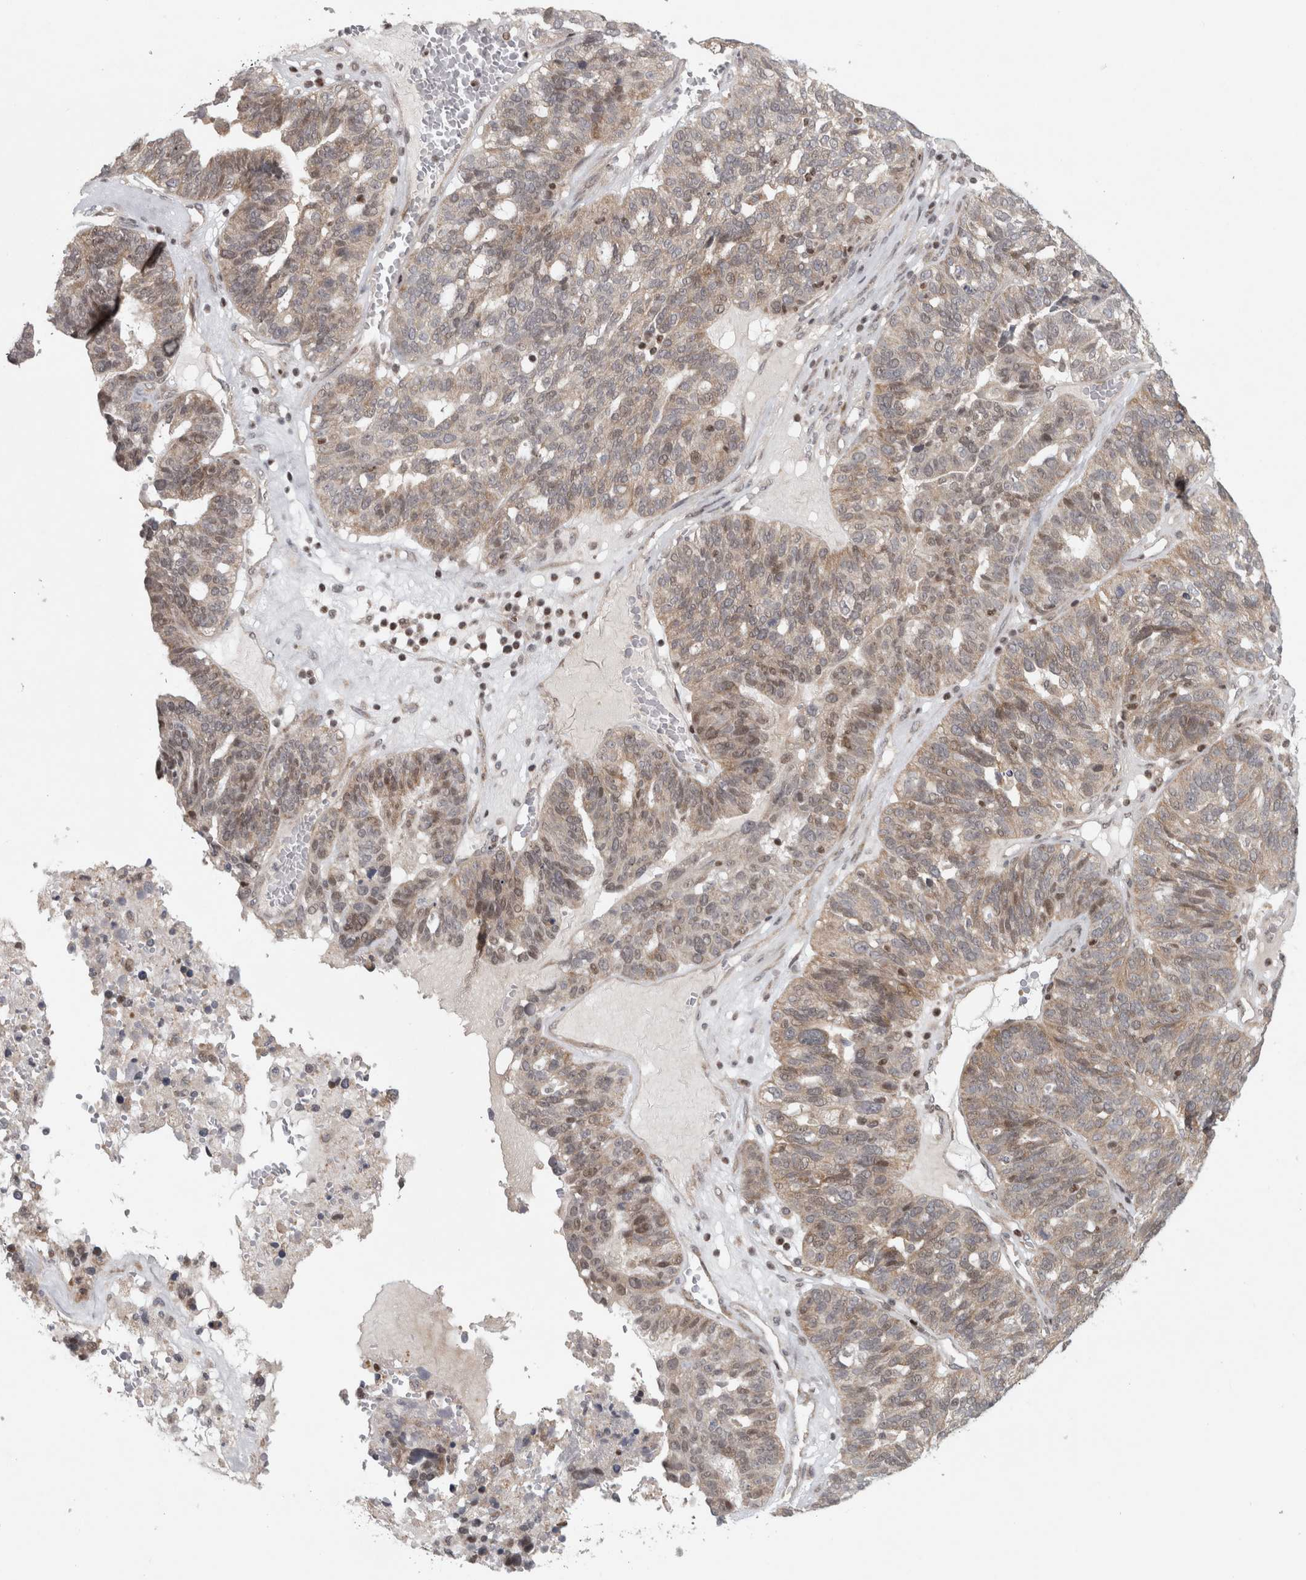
{"staining": {"intensity": "weak", "quantity": ">75%", "location": "cytoplasmic/membranous,nuclear"}, "tissue": "ovarian cancer", "cell_type": "Tumor cells", "image_type": "cancer", "snomed": [{"axis": "morphology", "description": "Cystadenocarcinoma, serous, NOS"}, {"axis": "topography", "description": "Ovary"}], "caption": "A high-resolution image shows IHC staining of serous cystadenocarcinoma (ovarian), which exhibits weak cytoplasmic/membranous and nuclear staining in approximately >75% of tumor cells.", "gene": "KDM8", "patient": {"sex": "female", "age": 59}}